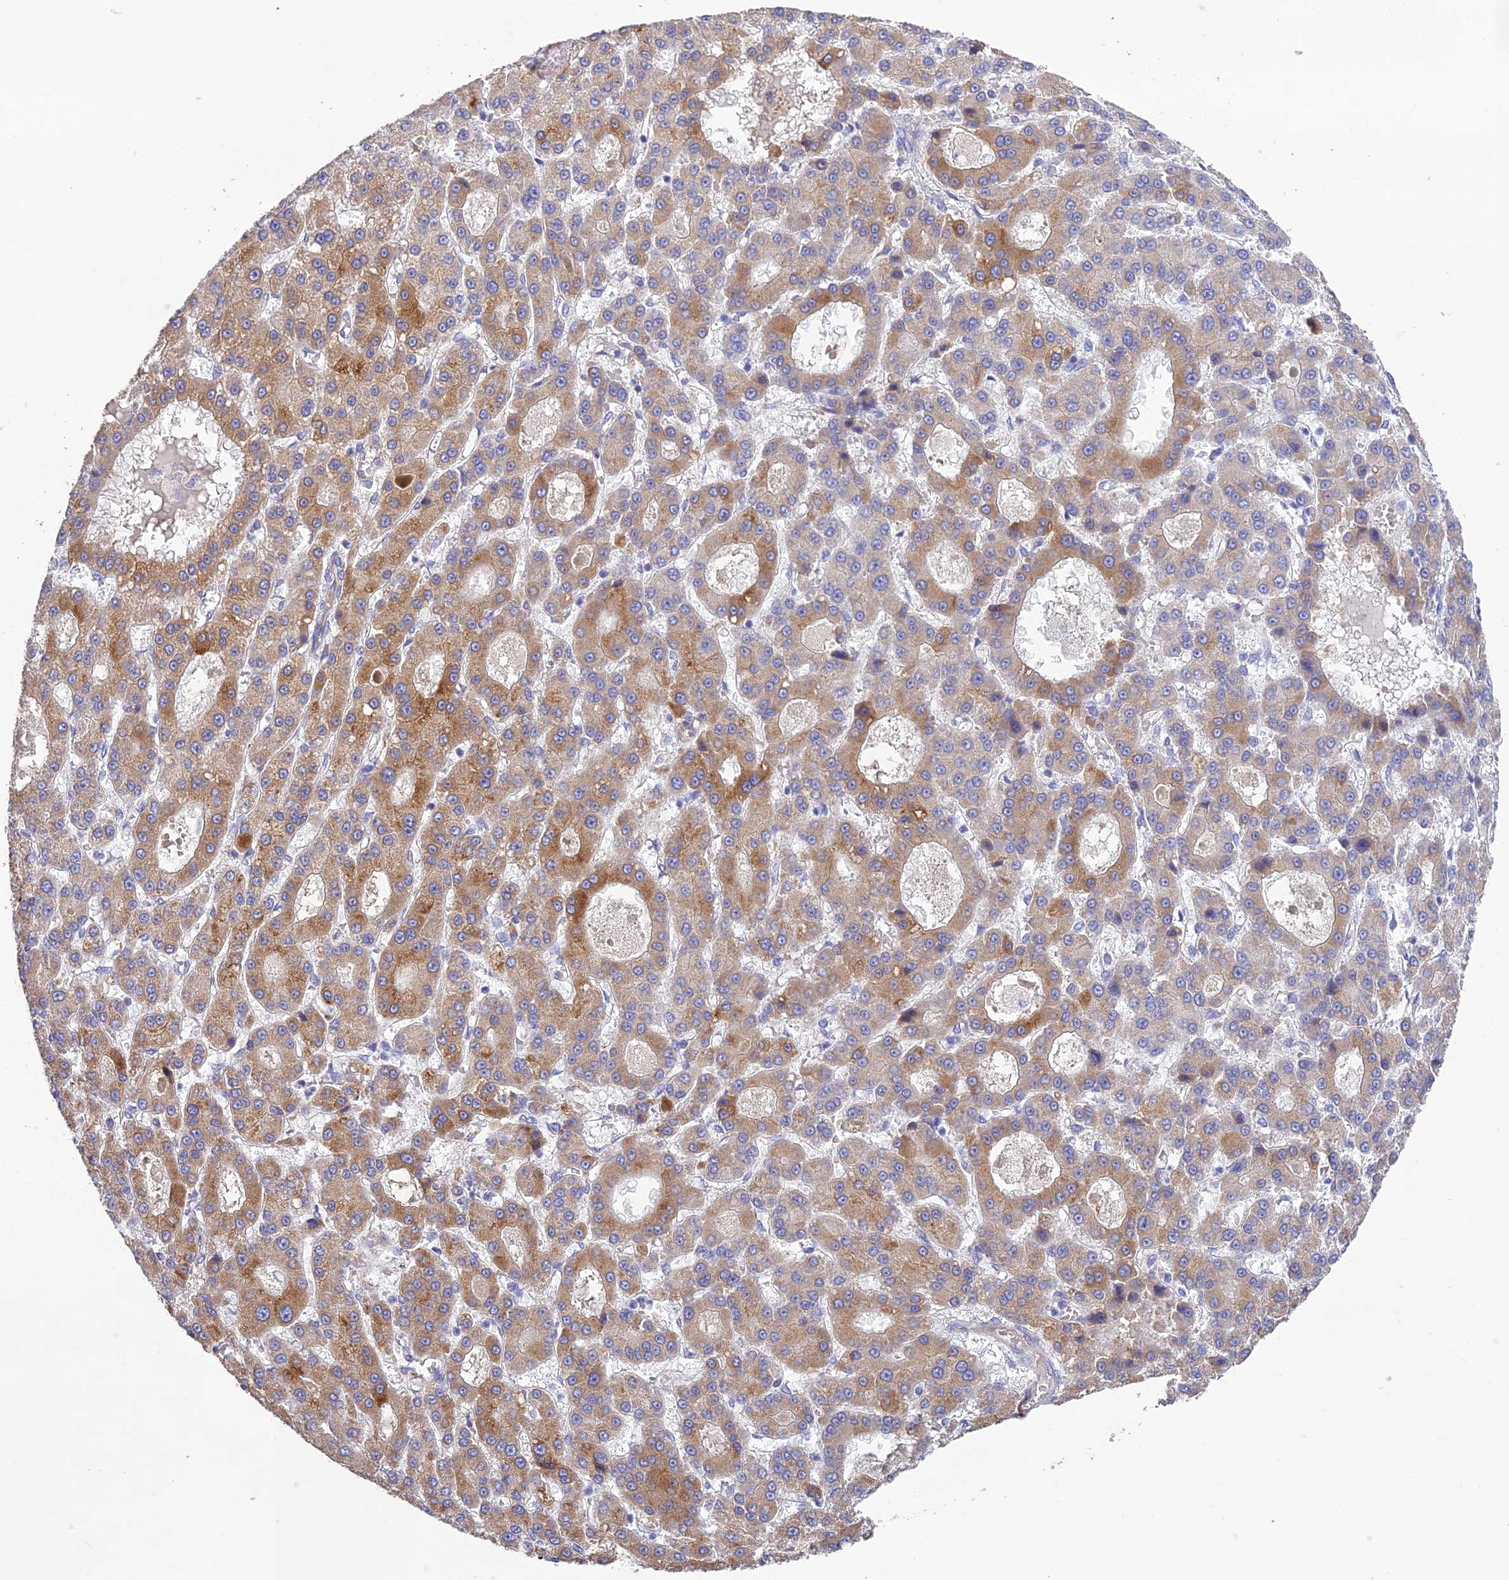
{"staining": {"intensity": "moderate", "quantity": "25%-75%", "location": "cytoplasmic/membranous"}, "tissue": "liver cancer", "cell_type": "Tumor cells", "image_type": "cancer", "snomed": [{"axis": "morphology", "description": "Carcinoma, Hepatocellular, NOS"}, {"axis": "topography", "description": "Liver"}], "caption": "This is an image of immunohistochemistry staining of liver hepatocellular carcinoma, which shows moderate positivity in the cytoplasmic/membranous of tumor cells.", "gene": "HSD17B2", "patient": {"sex": "male", "age": 70}}